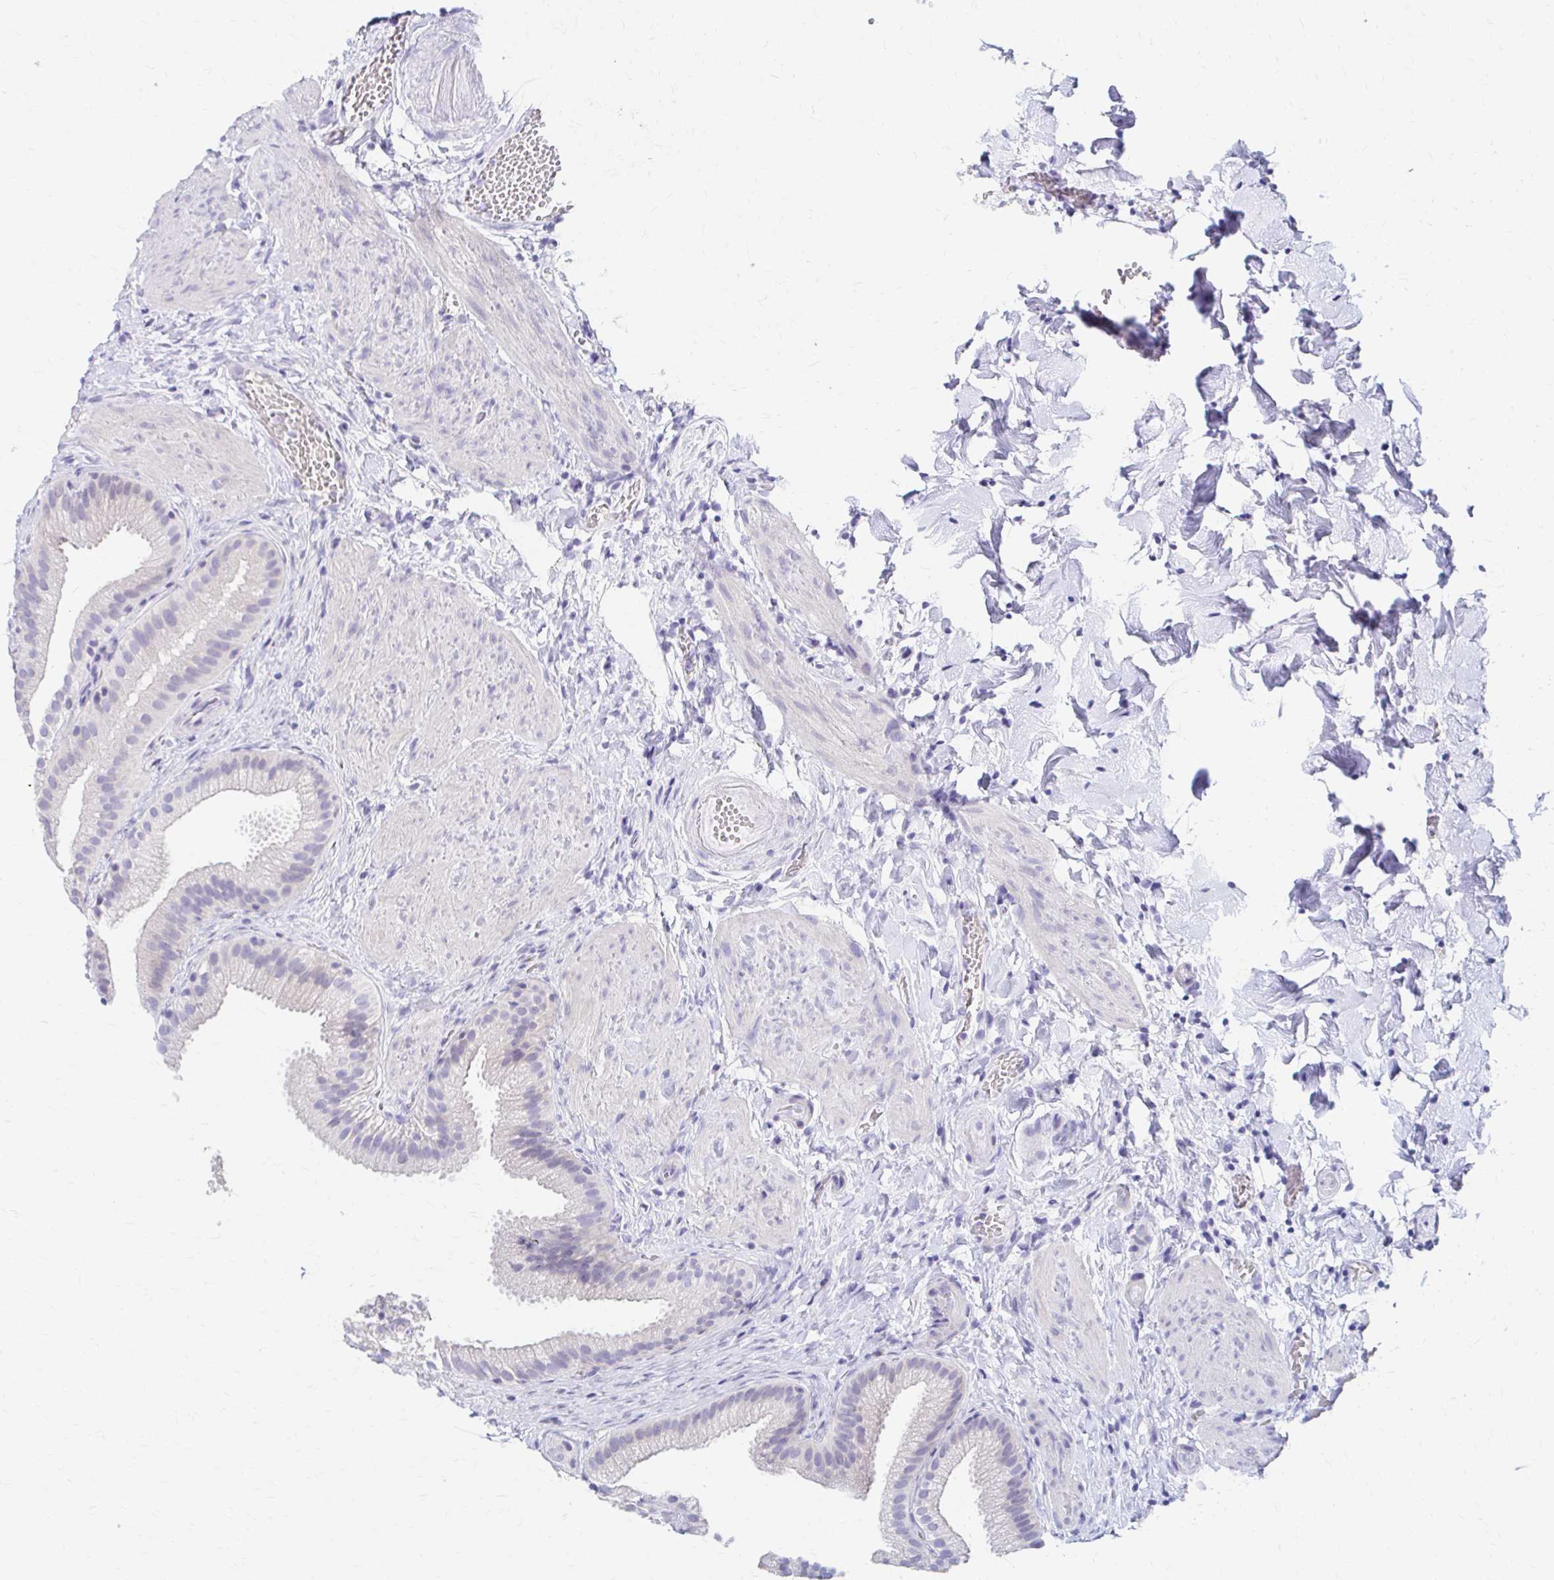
{"staining": {"intensity": "negative", "quantity": "none", "location": "none"}, "tissue": "gallbladder", "cell_type": "Glandular cells", "image_type": "normal", "snomed": [{"axis": "morphology", "description": "Normal tissue, NOS"}, {"axis": "topography", "description": "Gallbladder"}], "caption": "Protein analysis of normal gallbladder exhibits no significant positivity in glandular cells.", "gene": "AZGP1", "patient": {"sex": "female", "age": 63}}